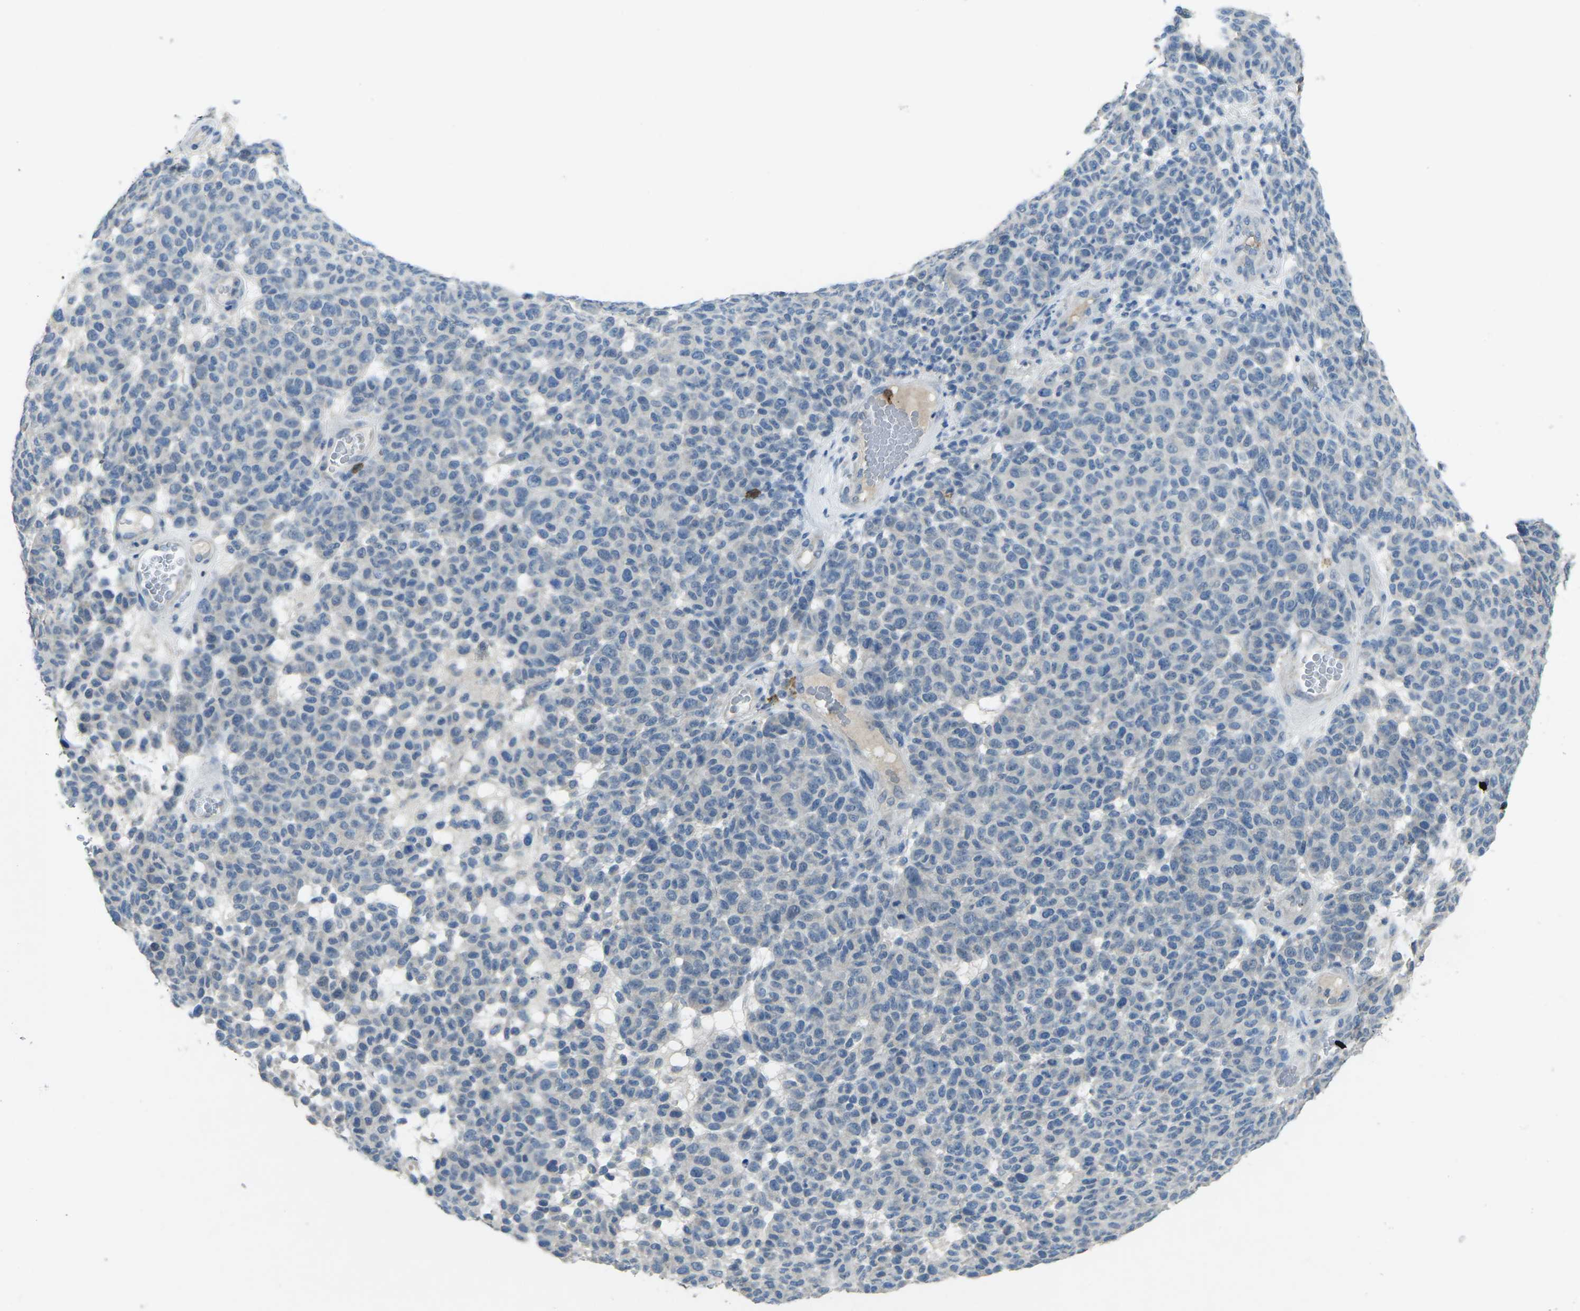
{"staining": {"intensity": "negative", "quantity": "none", "location": "none"}, "tissue": "melanoma", "cell_type": "Tumor cells", "image_type": "cancer", "snomed": [{"axis": "morphology", "description": "Malignant melanoma, NOS"}, {"axis": "topography", "description": "Skin"}], "caption": "Histopathology image shows no protein expression in tumor cells of malignant melanoma tissue.", "gene": "CD19", "patient": {"sex": "male", "age": 59}}